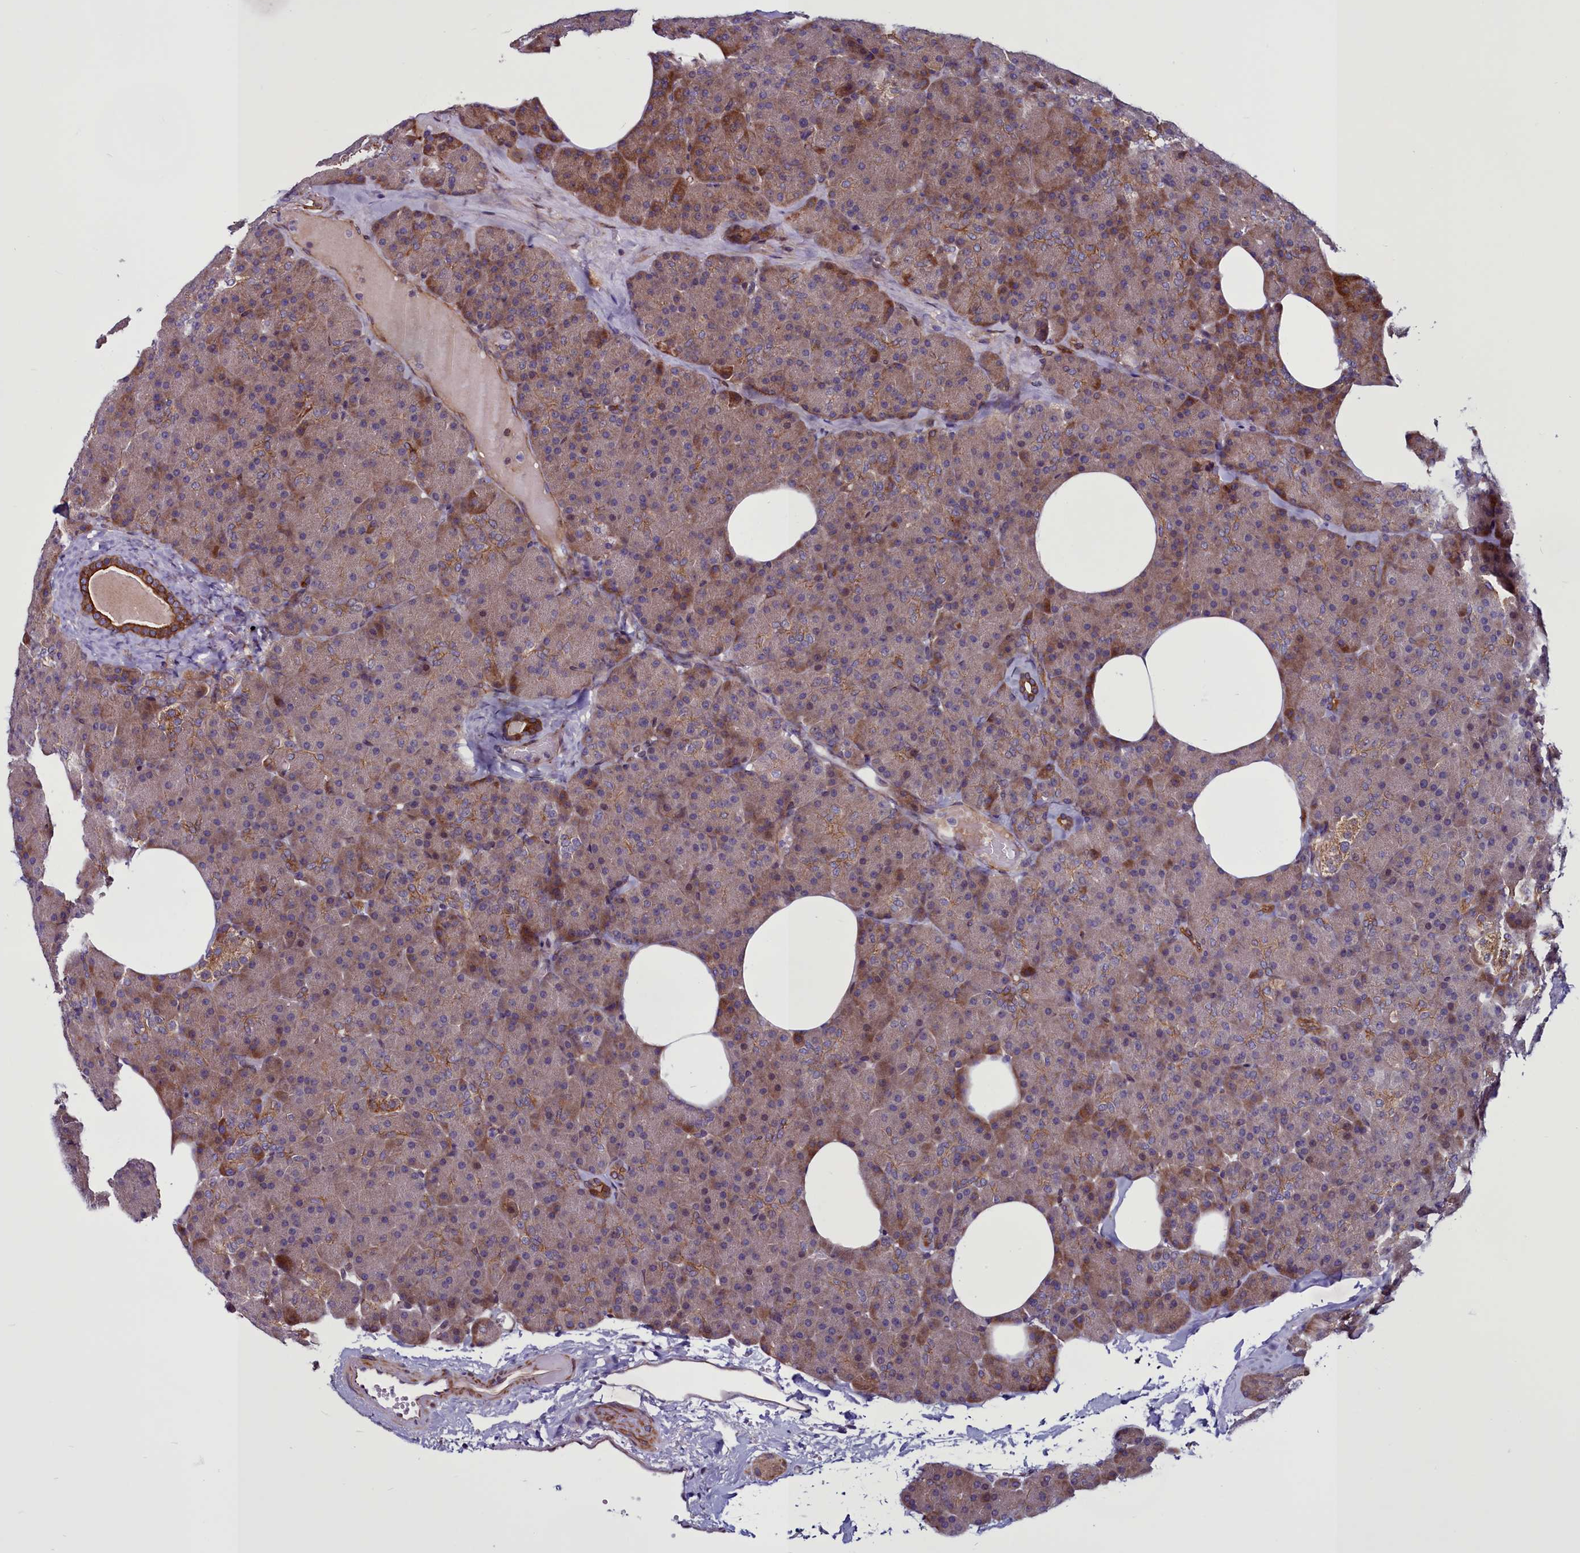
{"staining": {"intensity": "moderate", "quantity": ">75%", "location": "cytoplasmic/membranous"}, "tissue": "pancreas", "cell_type": "Exocrine glandular cells", "image_type": "normal", "snomed": [{"axis": "morphology", "description": "Normal tissue, NOS"}, {"axis": "morphology", "description": "Carcinoid, malignant, NOS"}, {"axis": "topography", "description": "Pancreas"}], "caption": "Brown immunohistochemical staining in unremarkable pancreas displays moderate cytoplasmic/membranous staining in approximately >75% of exocrine glandular cells.", "gene": "MCRIP1", "patient": {"sex": "female", "age": 35}}